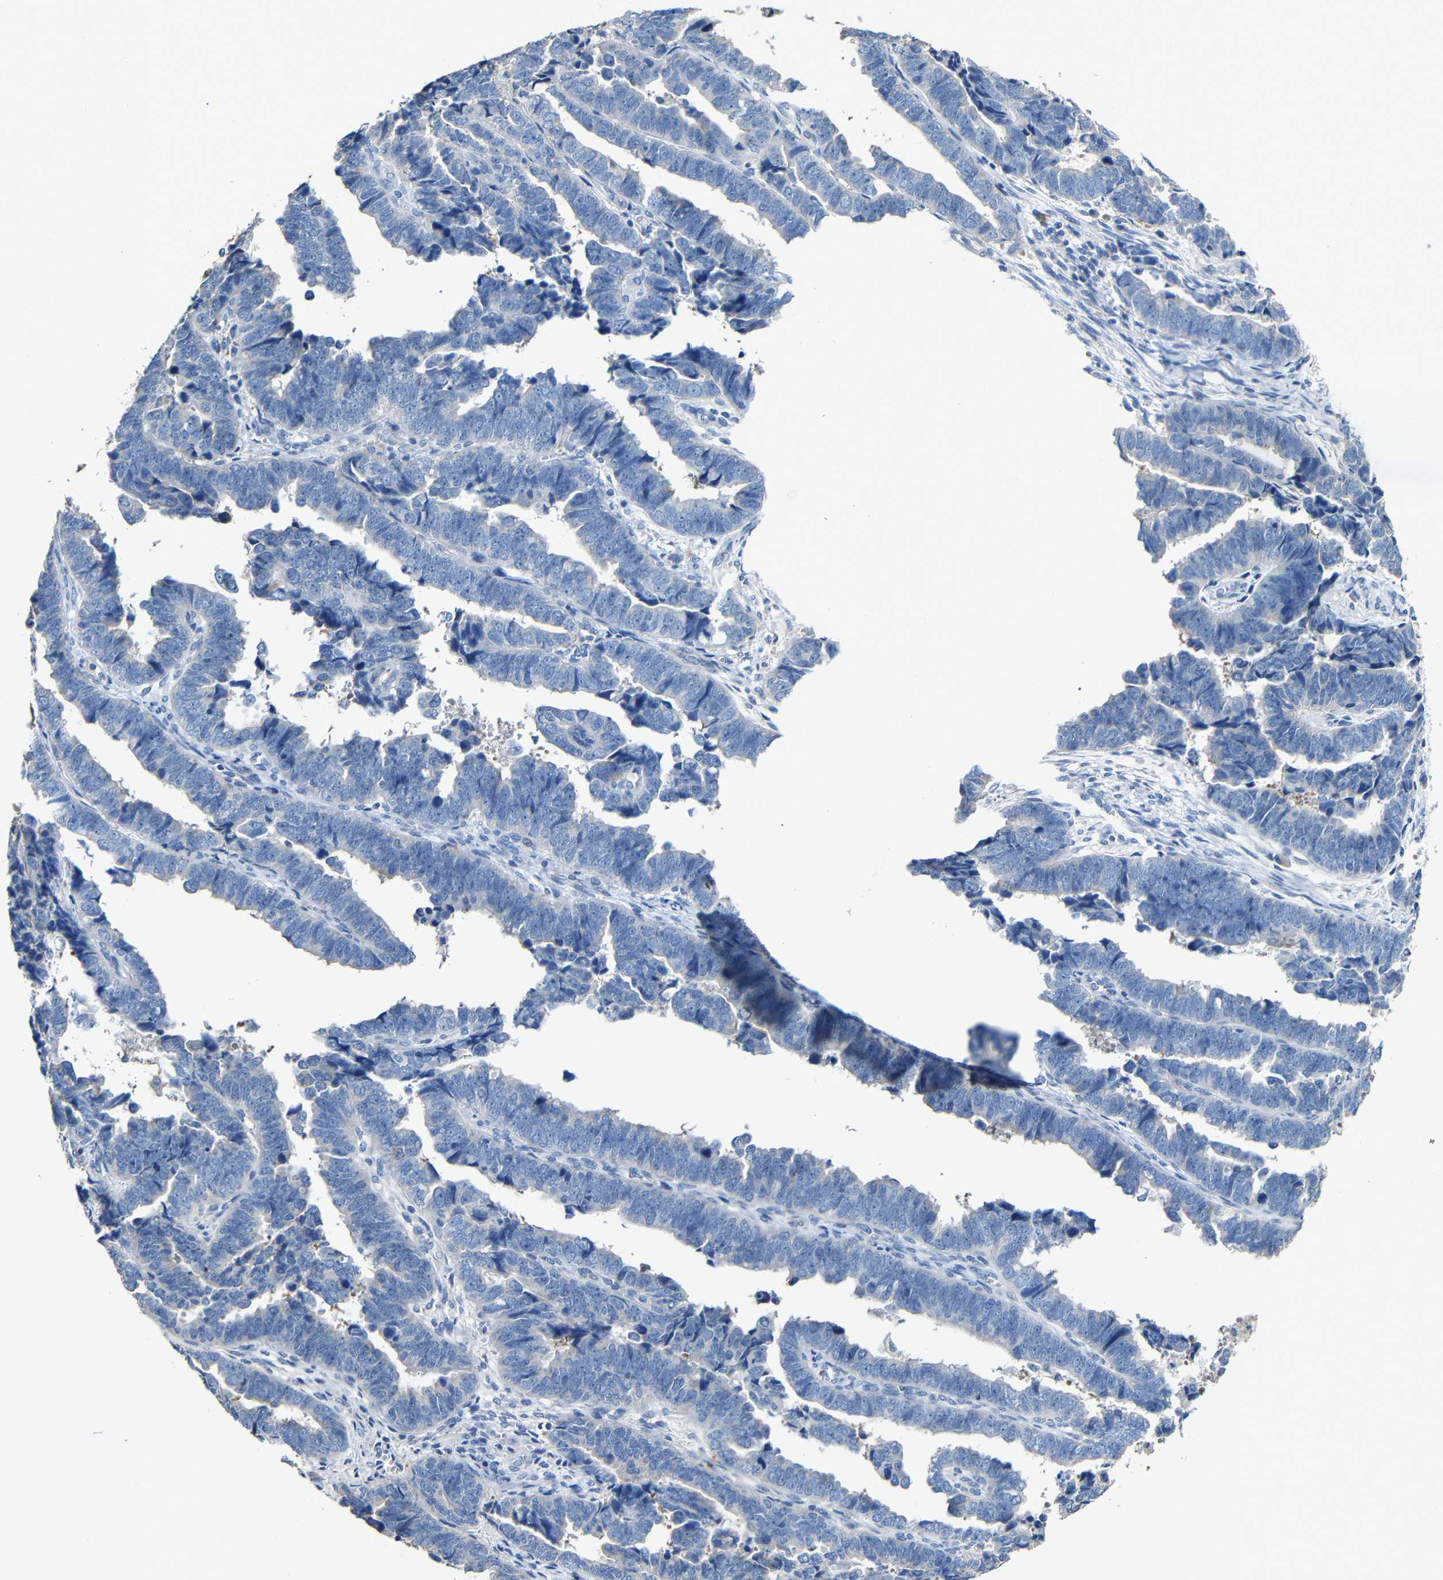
{"staining": {"intensity": "negative", "quantity": "none", "location": "none"}, "tissue": "endometrial cancer", "cell_type": "Tumor cells", "image_type": "cancer", "snomed": [{"axis": "morphology", "description": "Adenocarcinoma, NOS"}, {"axis": "topography", "description": "Endometrium"}], "caption": "The immunohistochemistry photomicrograph has no significant staining in tumor cells of endometrial adenocarcinoma tissue.", "gene": "ACKR2", "patient": {"sex": "female", "age": 75}}